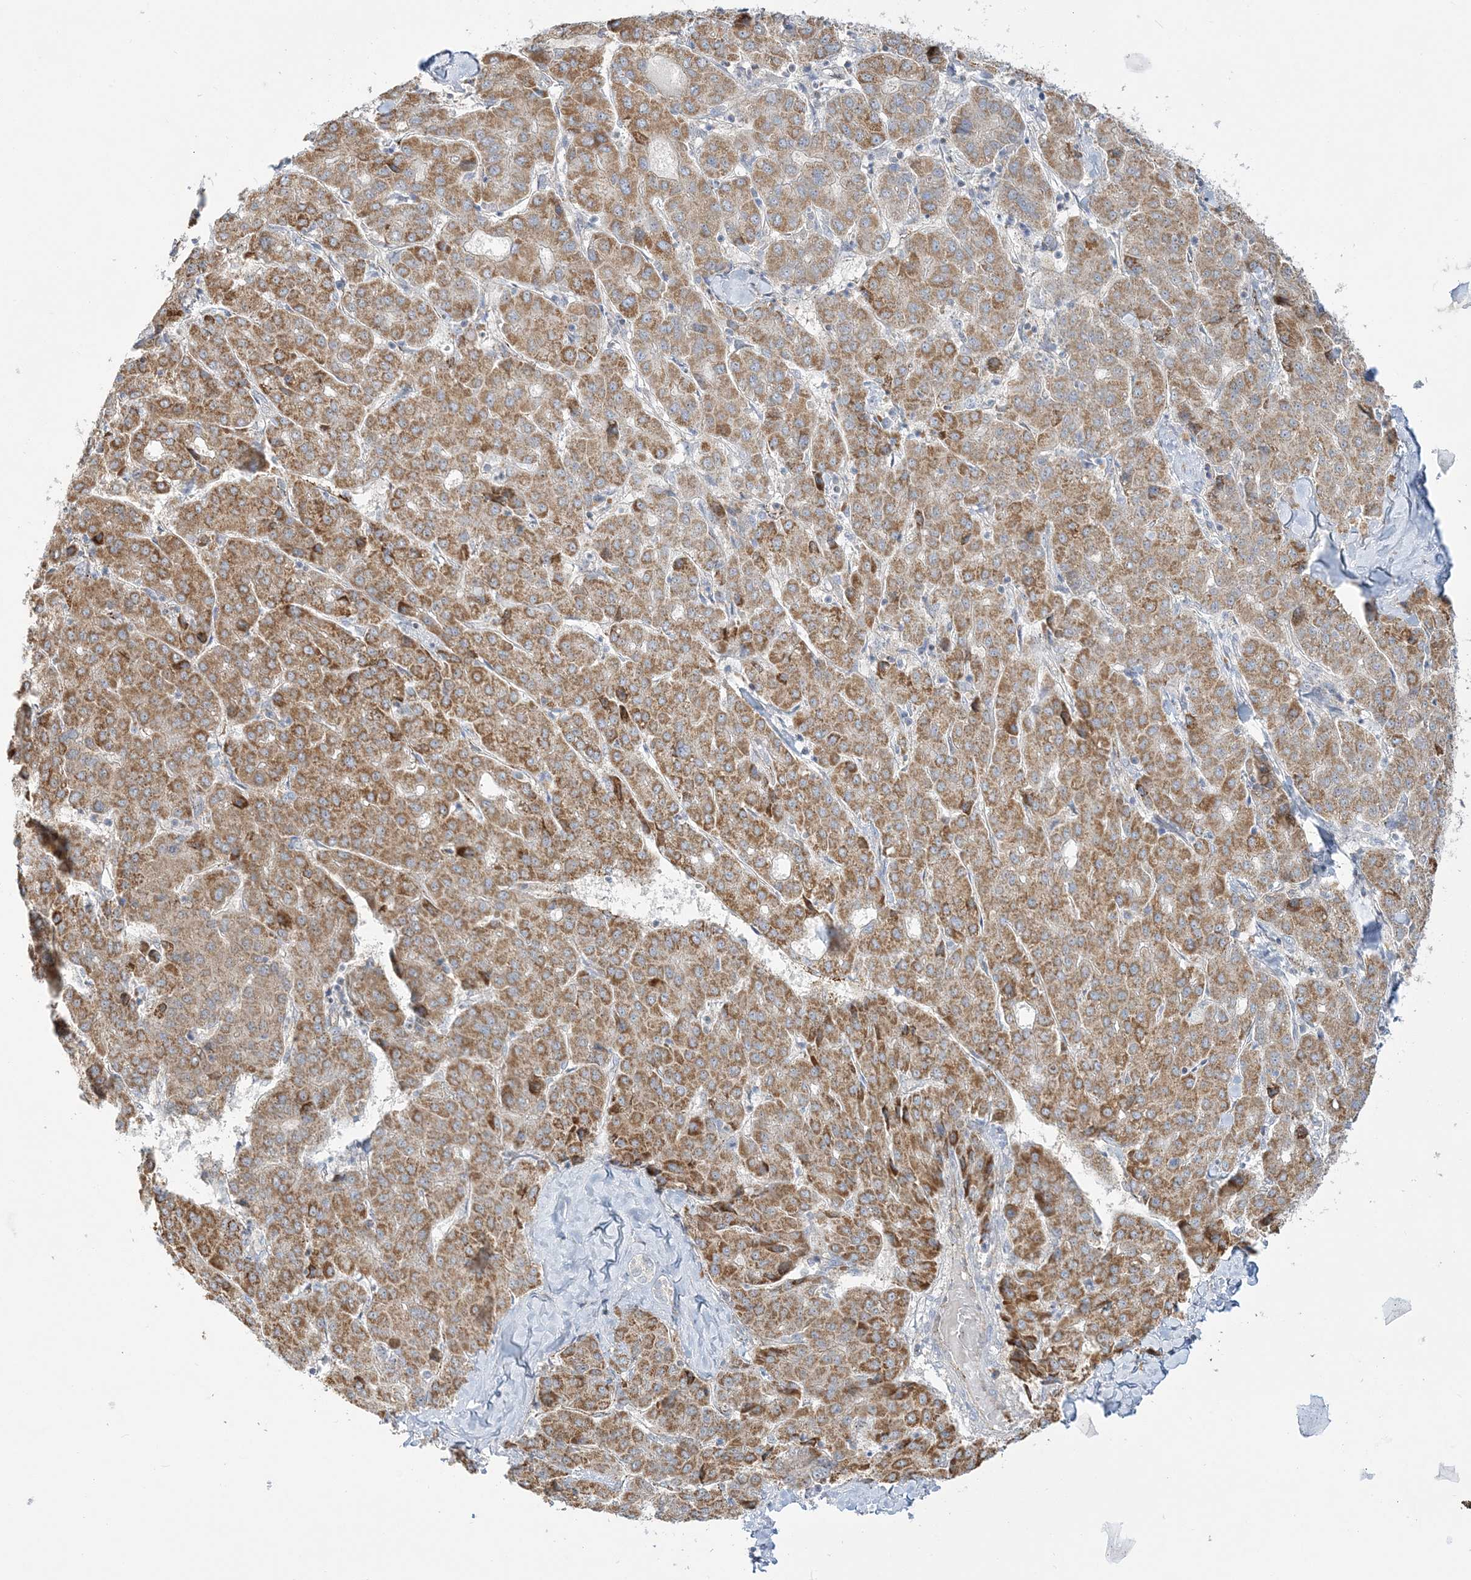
{"staining": {"intensity": "moderate", "quantity": ">75%", "location": "cytoplasmic/membranous"}, "tissue": "liver cancer", "cell_type": "Tumor cells", "image_type": "cancer", "snomed": [{"axis": "morphology", "description": "Carcinoma, Hepatocellular, NOS"}, {"axis": "topography", "description": "Liver"}], "caption": "Immunohistochemical staining of human hepatocellular carcinoma (liver) shows medium levels of moderate cytoplasmic/membranous expression in about >75% of tumor cells.", "gene": "INPP1", "patient": {"sex": "male", "age": 65}}